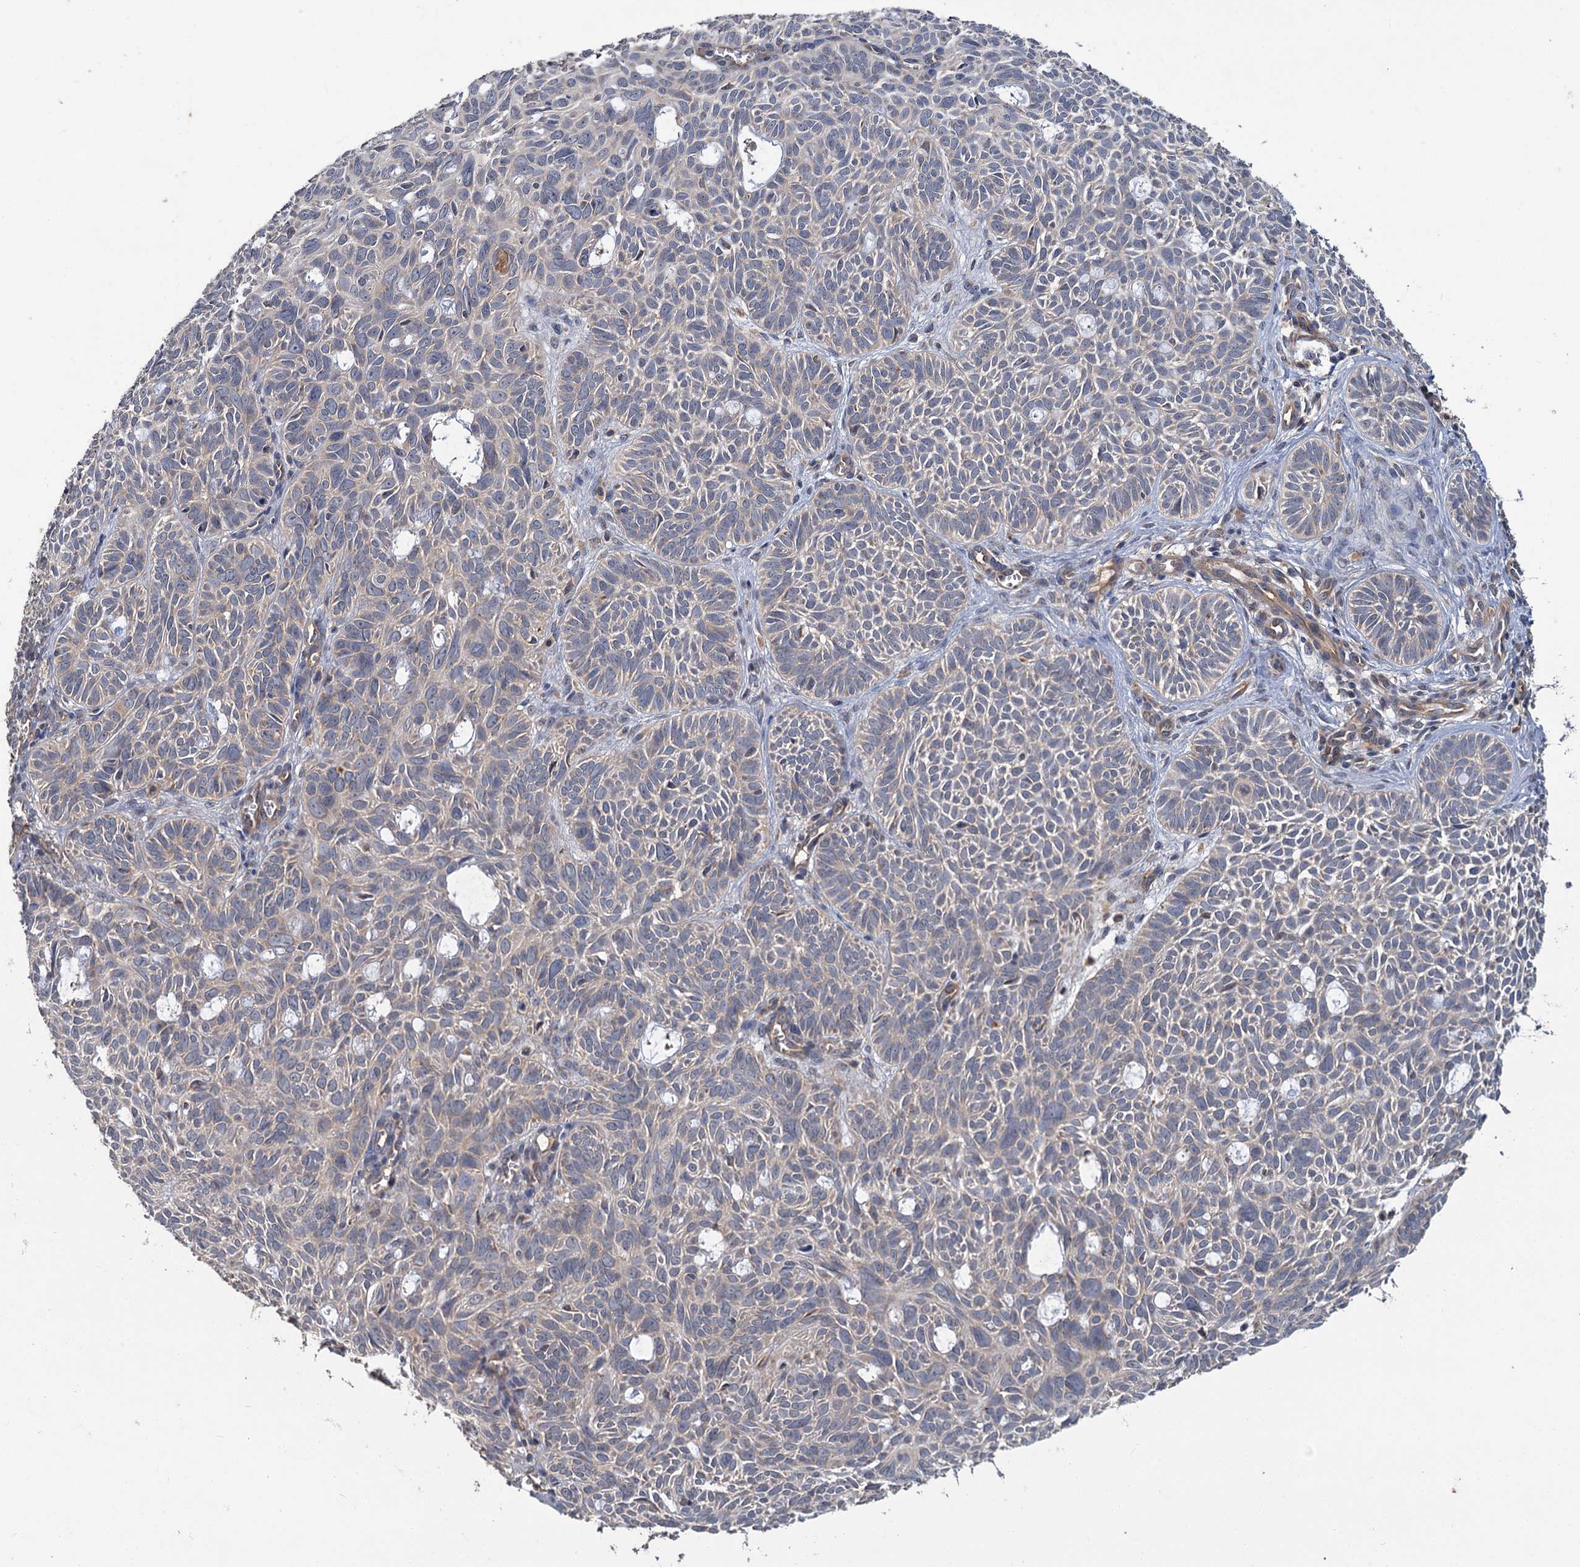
{"staining": {"intensity": "negative", "quantity": "none", "location": "none"}, "tissue": "skin cancer", "cell_type": "Tumor cells", "image_type": "cancer", "snomed": [{"axis": "morphology", "description": "Basal cell carcinoma"}, {"axis": "topography", "description": "Skin"}], "caption": "The histopathology image reveals no significant positivity in tumor cells of skin basal cell carcinoma. The staining is performed using DAB brown chromogen with nuclei counter-stained in using hematoxylin.", "gene": "DYNC2H1", "patient": {"sex": "male", "age": 69}}